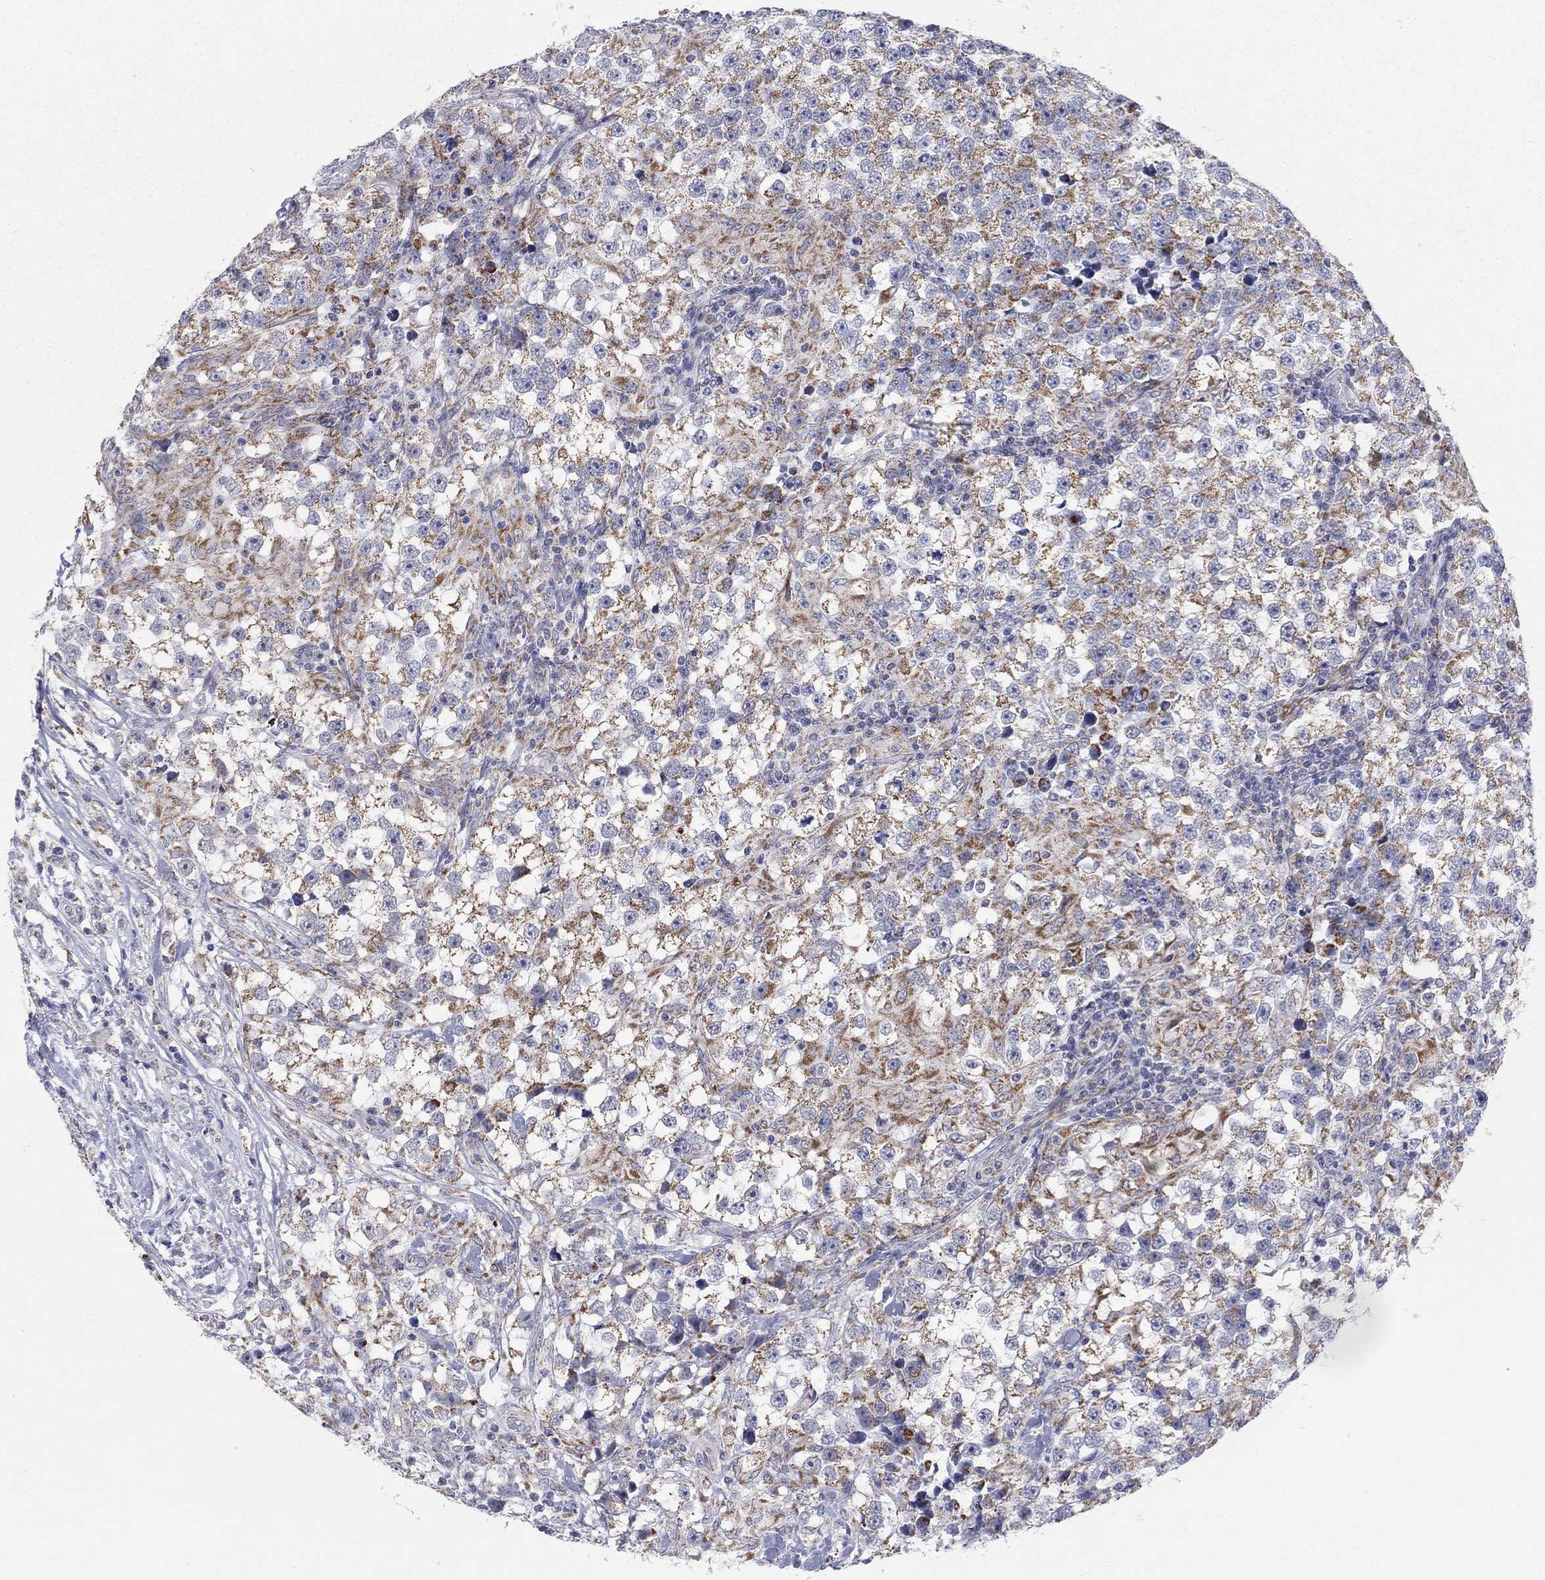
{"staining": {"intensity": "moderate", "quantity": ">75%", "location": "cytoplasmic/membranous"}, "tissue": "testis cancer", "cell_type": "Tumor cells", "image_type": "cancer", "snomed": [{"axis": "morphology", "description": "Seminoma, NOS"}, {"axis": "topography", "description": "Testis"}], "caption": "Approximately >75% of tumor cells in testis cancer demonstrate moderate cytoplasmic/membranous protein positivity as visualized by brown immunohistochemical staining.", "gene": "KISS1R", "patient": {"sex": "male", "age": 46}}